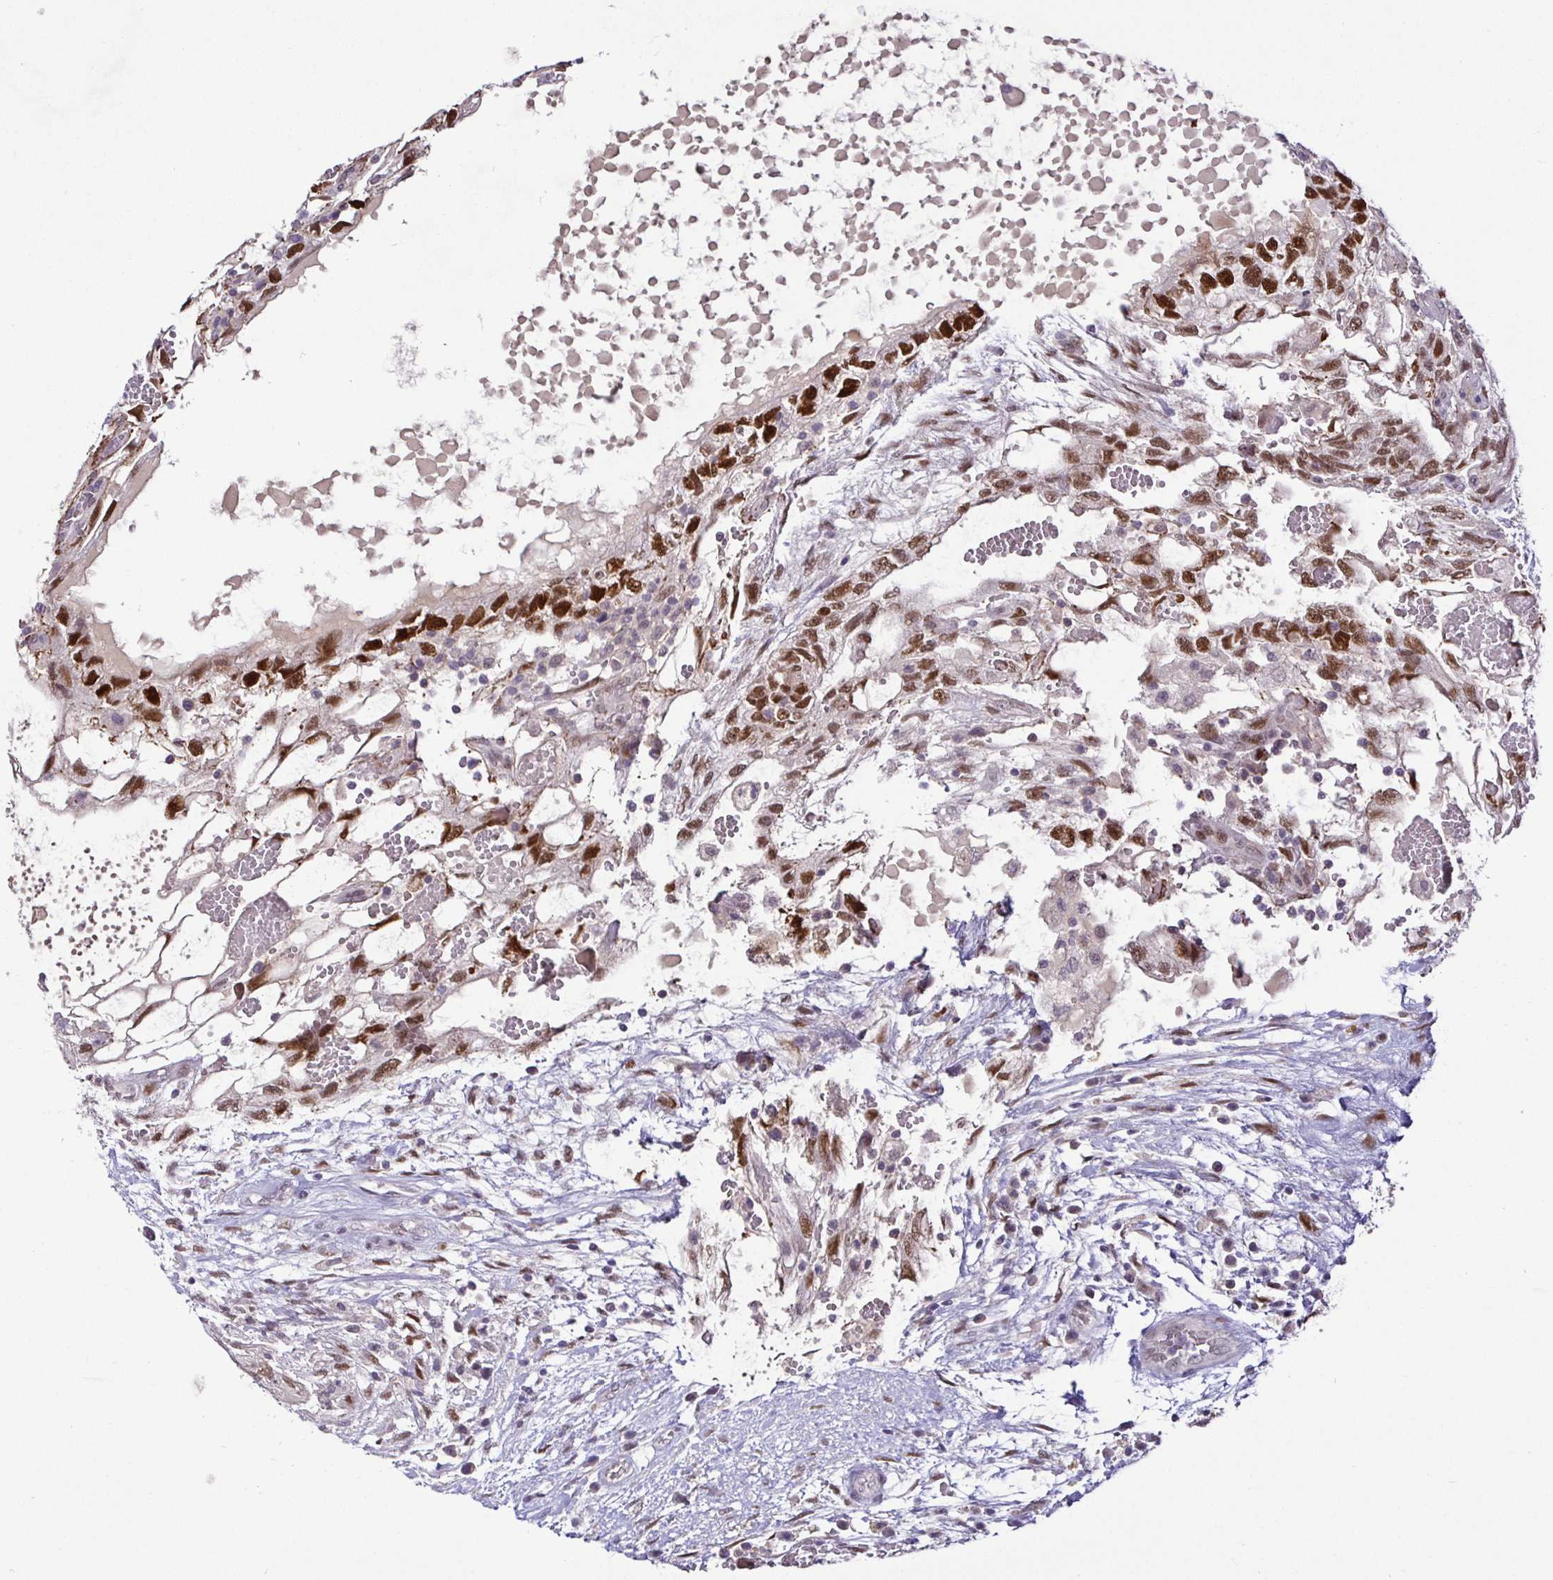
{"staining": {"intensity": "strong", "quantity": ">75%", "location": "nuclear"}, "tissue": "testis cancer", "cell_type": "Tumor cells", "image_type": "cancer", "snomed": [{"axis": "morphology", "description": "Normal tissue, NOS"}, {"axis": "morphology", "description": "Carcinoma, Embryonal, NOS"}, {"axis": "topography", "description": "Testis"}], "caption": "Tumor cells show high levels of strong nuclear positivity in about >75% of cells in human testis embryonal carcinoma.", "gene": "NUP188", "patient": {"sex": "male", "age": 32}}